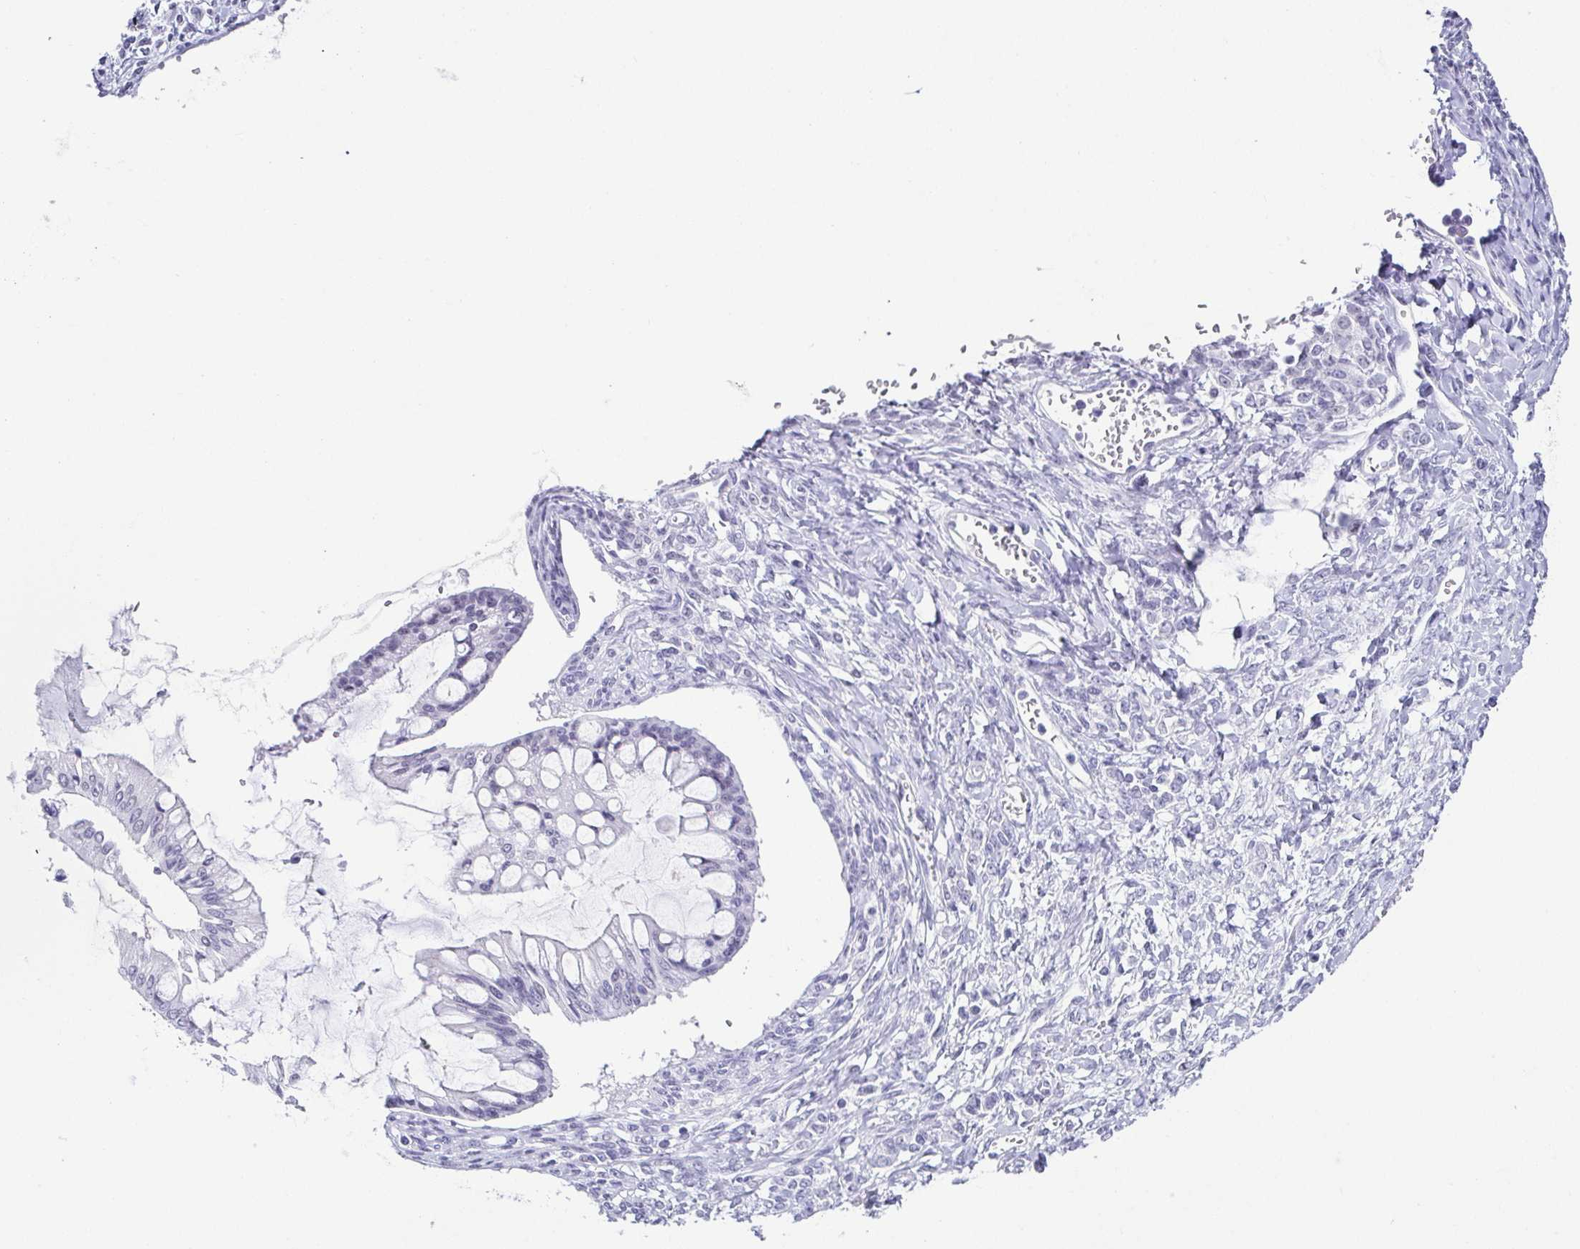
{"staining": {"intensity": "negative", "quantity": "none", "location": "none"}, "tissue": "ovarian cancer", "cell_type": "Tumor cells", "image_type": "cancer", "snomed": [{"axis": "morphology", "description": "Cystadenocarcinoma, mucinous, NOS"}, {"axis": "topography", "description": "Ovary"}], "caption": "DAB (3,3'-diaminobenzidine) immunohistochemical staining of ovarian cancer demonstrates no significant staining in tumor cells.", "gene": "ESX1", "patient": {"sex": "female", "age": 73}}